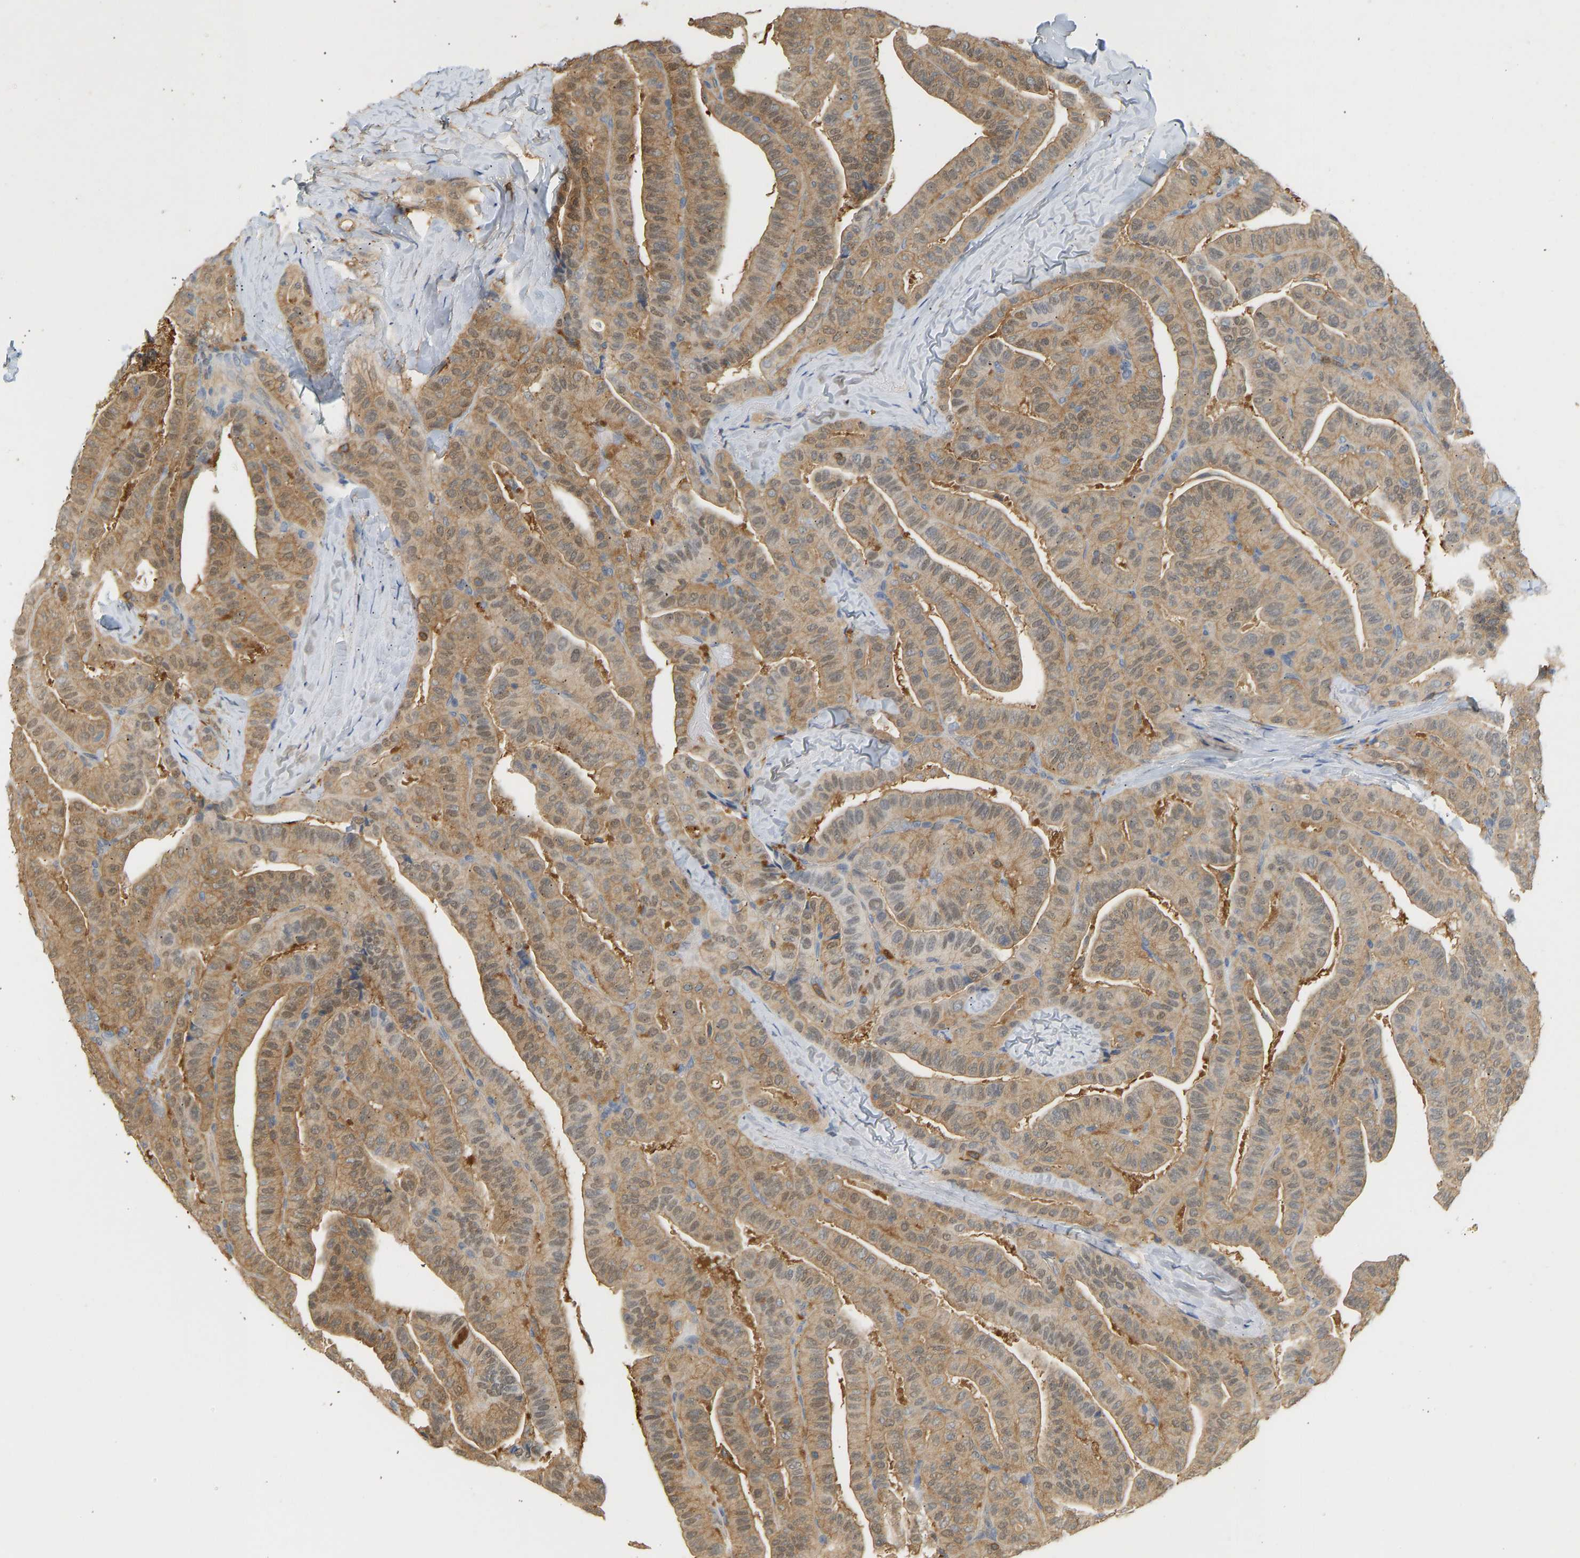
{"staining": {"intensity": "moderate", "quantity": ">75%", "location": "cytoplasmic/membranous"}, "tissue": "thyroid cancer", "cell_type": "Tumor cells", "image_type": "cancer", "snomed": [{"axis": "morphology", "description": "Papillary adenocarcinoma, NOS"}, {"axis": "topography", "description": "Thyroid gland"}], "caption": "A histopathology image of human thyroid cancer stained for a protein displays moderate cytoplasmic/membranous brown staining in tumor cells. (IHC, brightfield microscopy, high magnification).", "gene": "ENO1", "patient": {"sex": "male", "age": 77}}